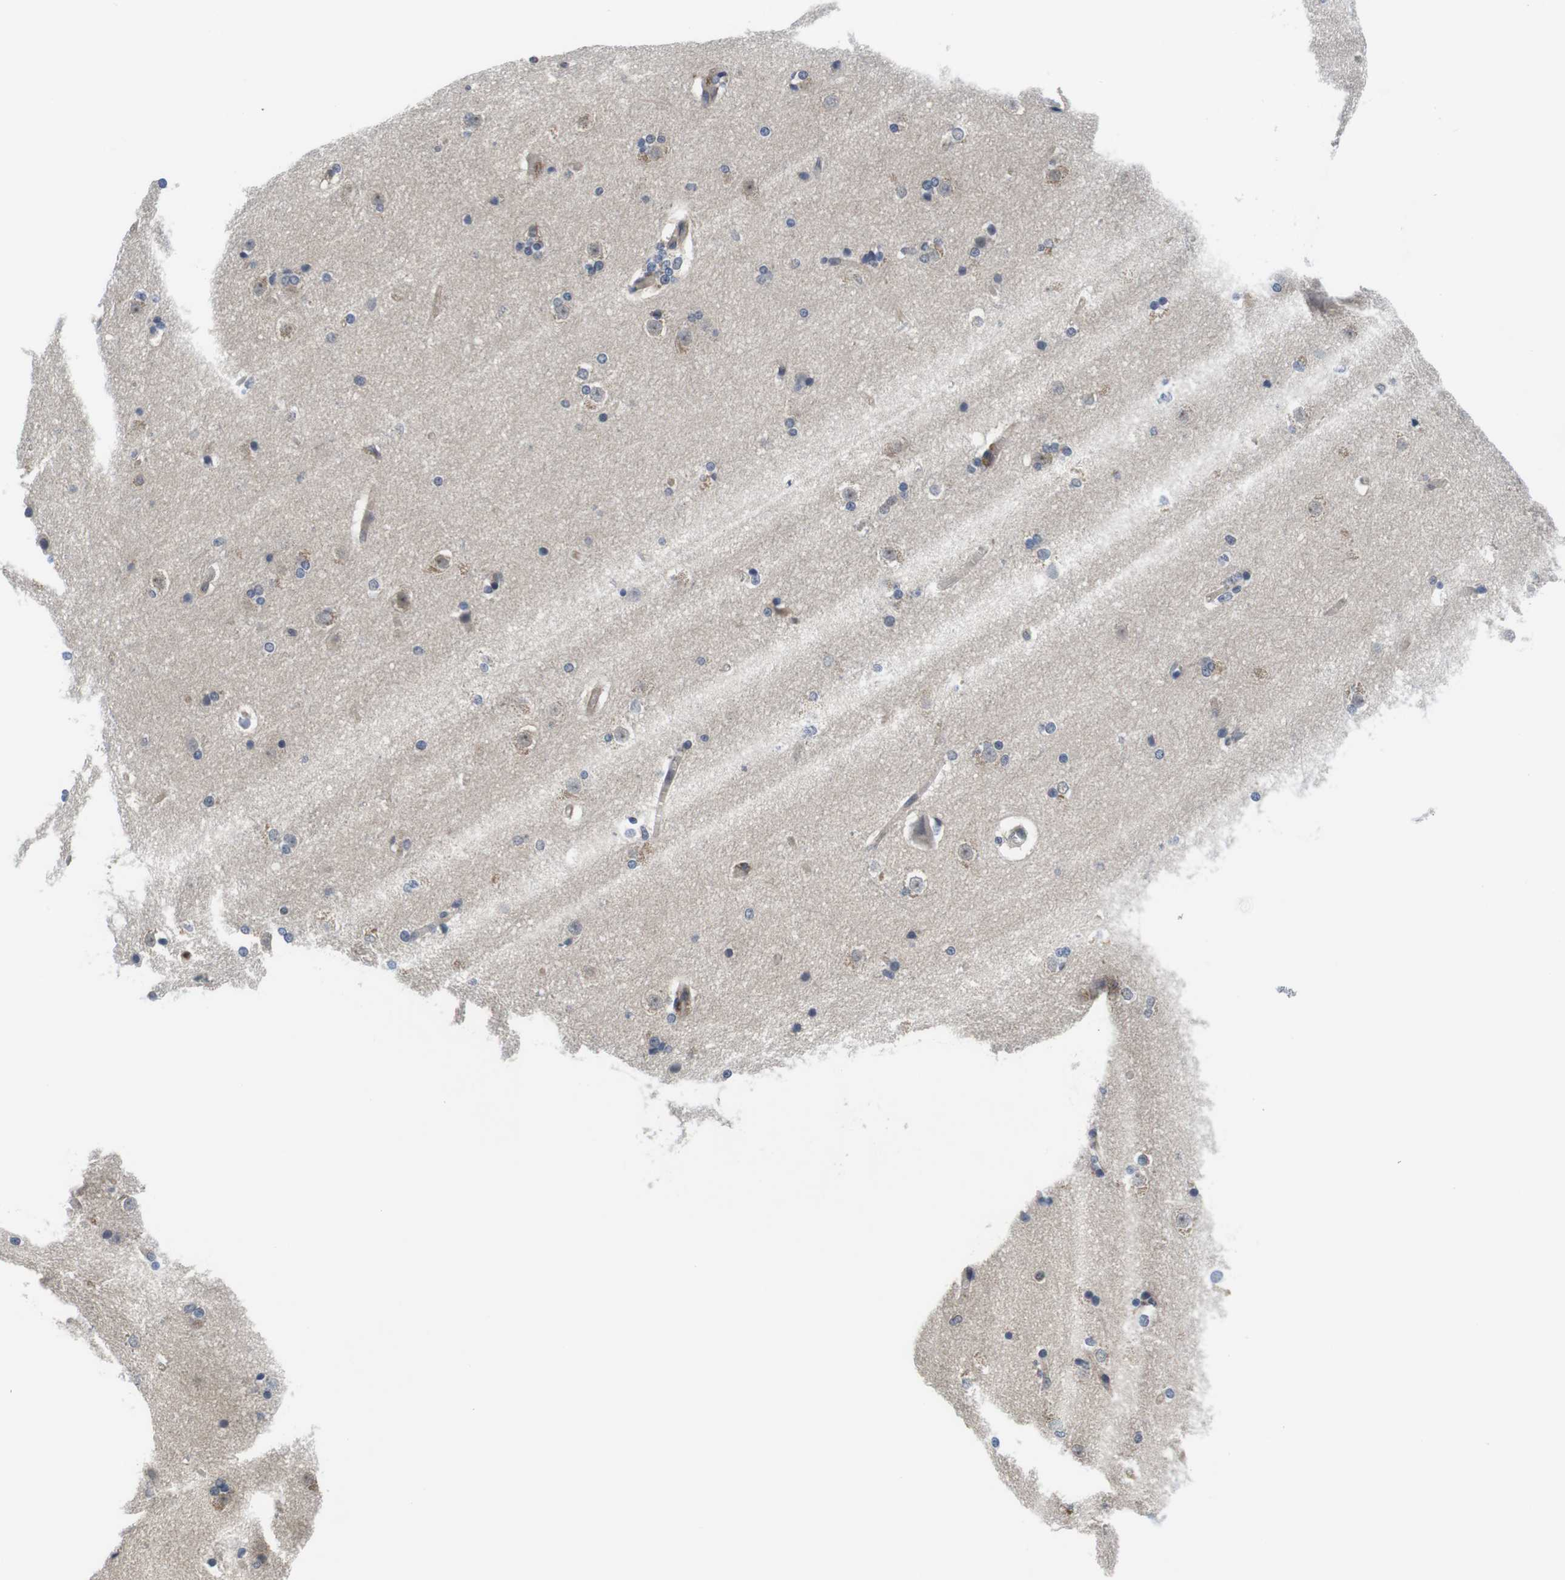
{"staining": {"intensity": "negative", "quantity": "none", "location": "none"}, "tissue": "caudate", "cell_type": "Glial cells", "image_type": "normal", "snomed": [{"axis": "morphology", "description": "Normal tissue, NOS"}, {"axis": "topography", "description": "Lateral ventricle wall"}], "caption": "The micrograph exhibits no staining of glial cells in benign caudate.", "gene": "FADD", "patient": {"sex": "female", "age": 19}}